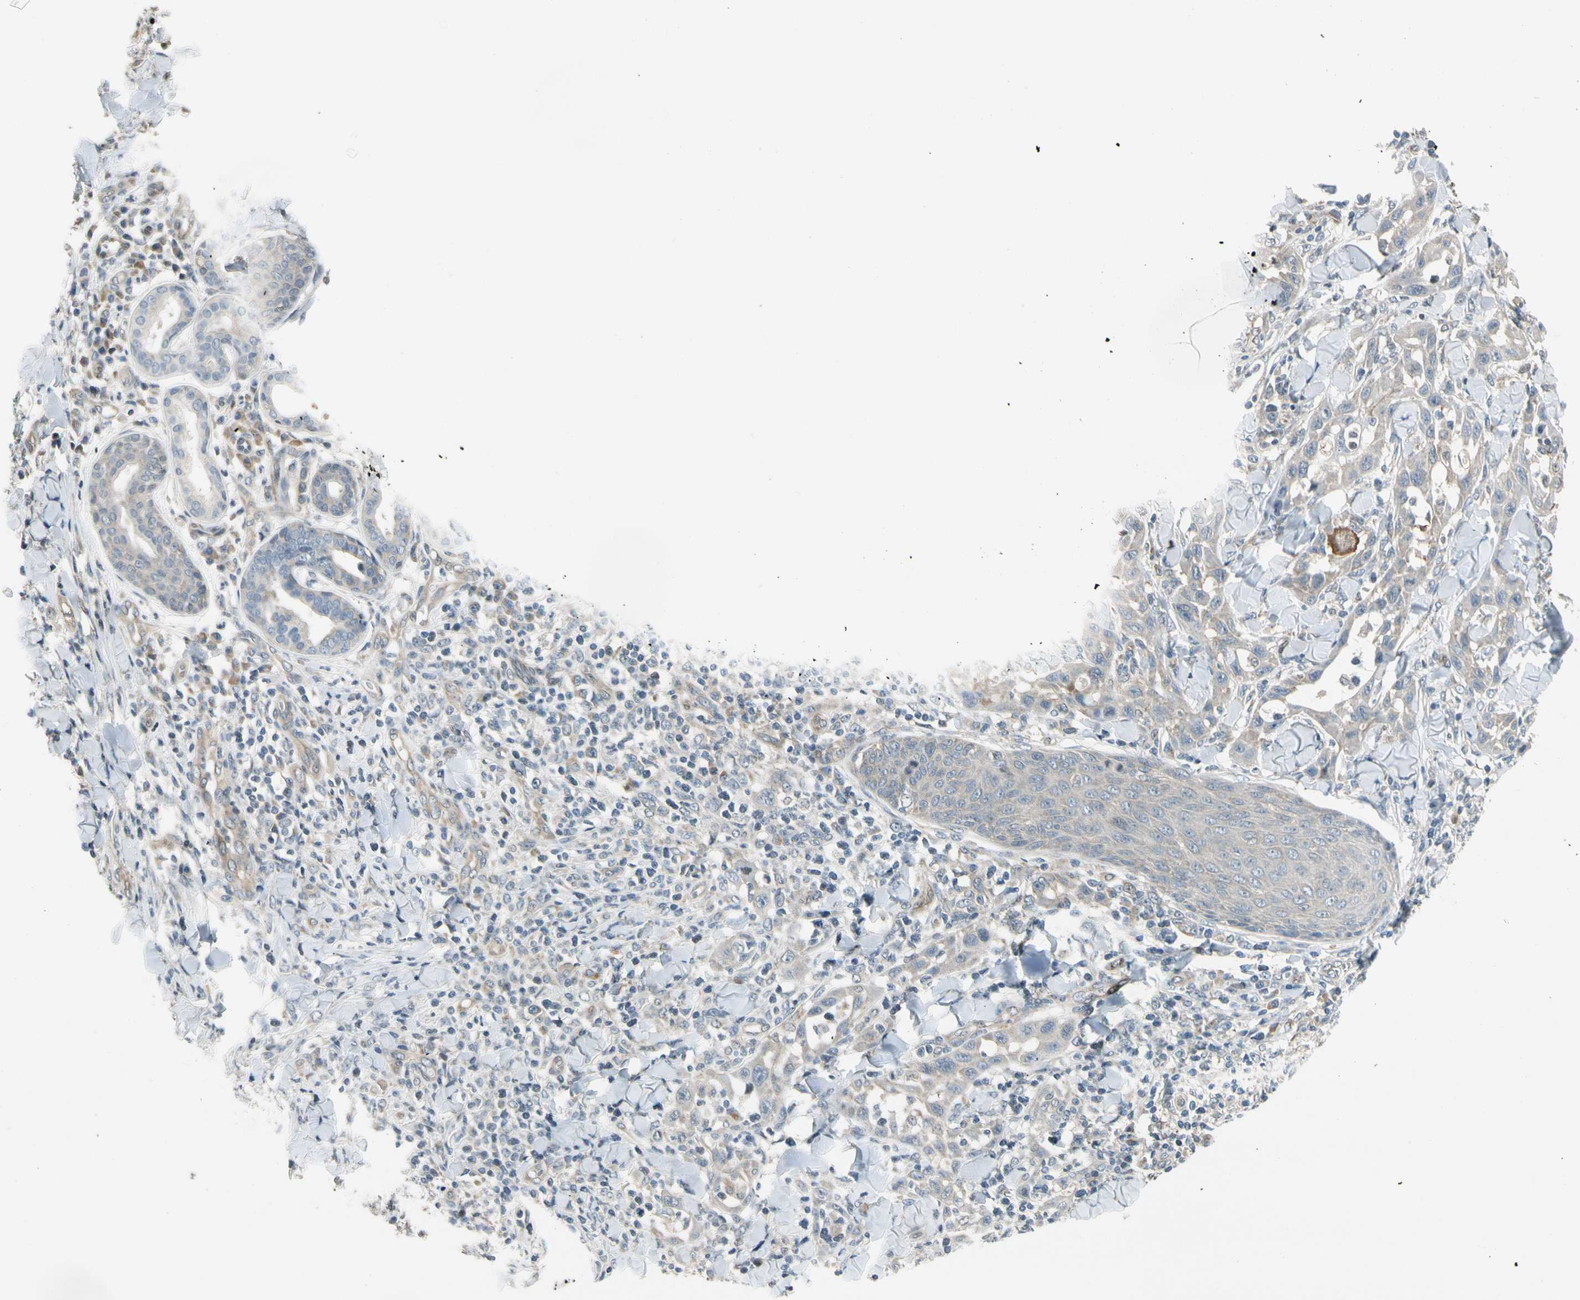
{"staining": {"intensity": "weak", "quantity": ">75%", "location": "cytoplasmic/membranous"}, "tissue": "skin cancer", "cell_type": "Tumor cells", "image_type": "cancer", "snomed": [{"axis": "morphology", "description": "Squamous cell carcinoma, NOS"}, {"axis": "topography", "description": "Skin"}], "caption": "An image showing weak cytoplasmic/membranous expression in approximately >75% of tumor cells in squamous cell carcinoma (skin), as visualized by brown immunohistochemical staining.", "gene": "SVBP", "patient": {"sex": "male", "age": 24}}